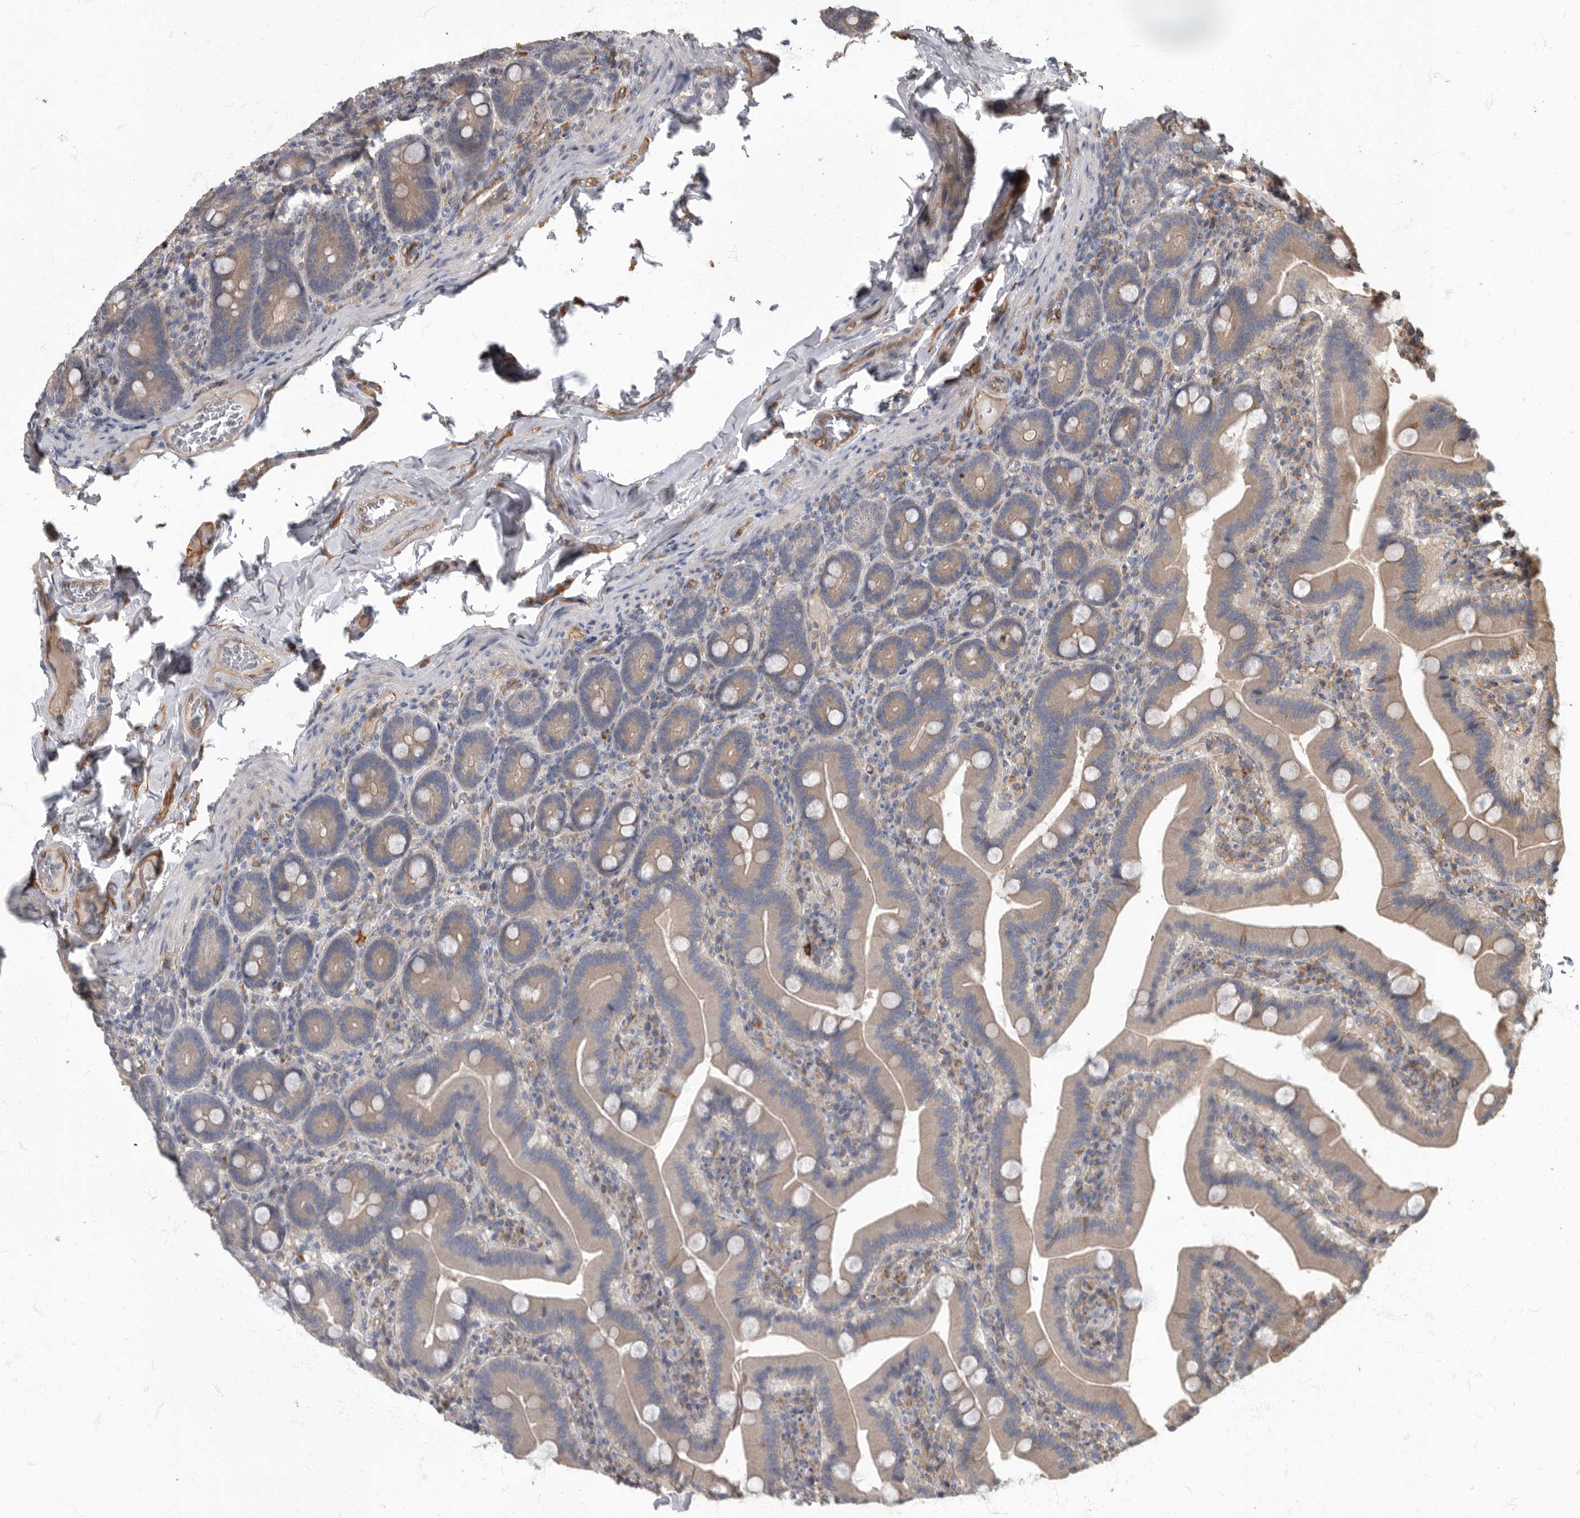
{"staining": {"intensity": "moderate", "quantity": "25%-75%", "location": "cytoplasmic/membranous"}, "tissue": "duodenum", "cell_type": "Glandular cells", "image_type": "normal", "snomed": [{"axis": "morphology", "description": "Normal tissue, NOS"}, {"axis": "topography", "description": "Duodenum"}], "caption": "IHC image of unremarkable duodenum stained for a protein (brown), which displays medium levels of moderate cytoplasmic/membranous staining in about 25%-75% of glandular cells.", "gene": "PDK1", "patient": {"sex": "female", "age": 62}}